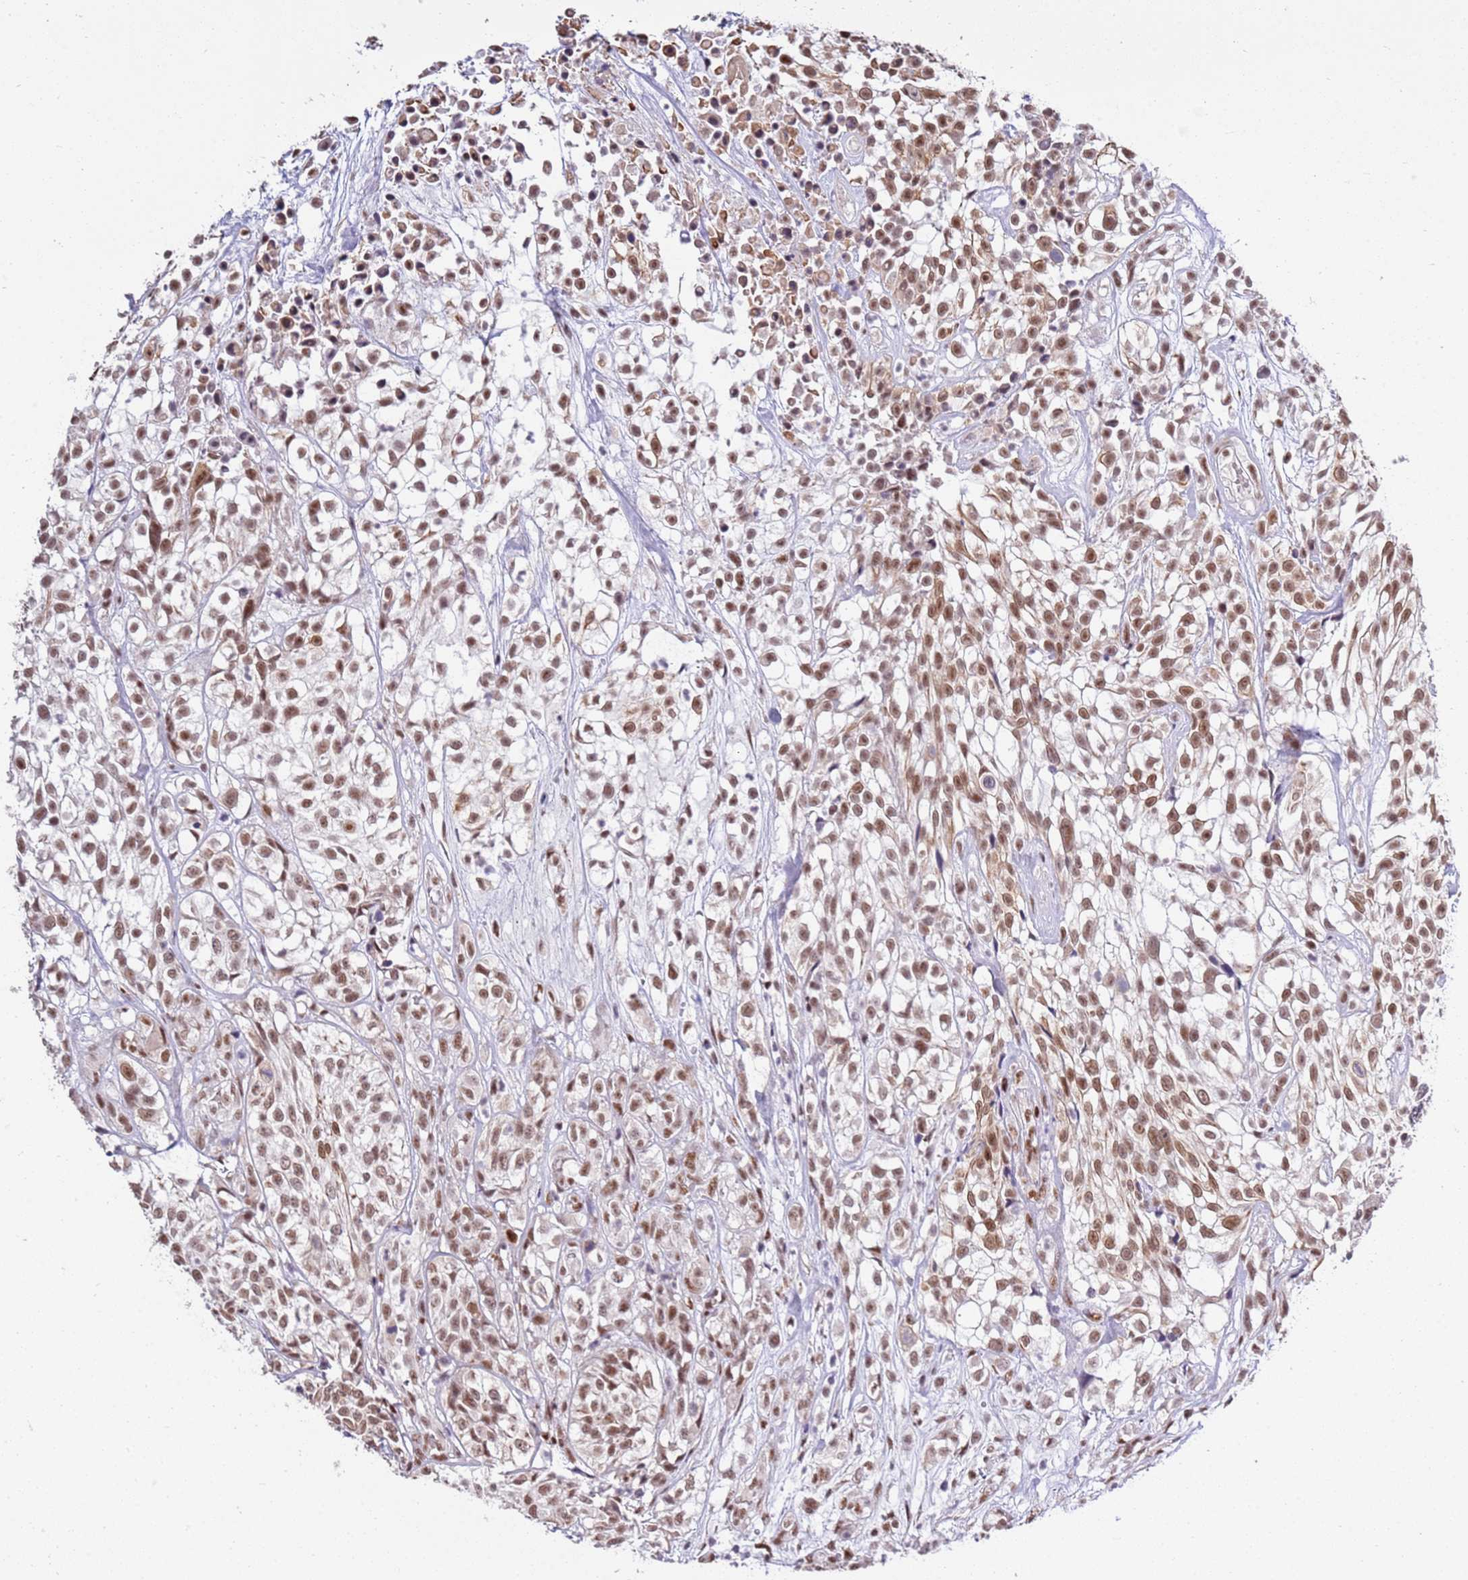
{"staining": {"intensity": "moderate", "quantity": ">75%", "location": "nuclear"}, "tissue": "urothelial cancer", "cell_type": "Tumor cells", "image_type": "cancer", "snomed": [{"axis": "morphology", "description": "Urothelial carcinoma, High grade"}, {"axis": "topography", "description": "Urinary bladder"}], "caption": "Immunohistochemical staining of urothelial cancer reveals medium levels of moderate nuclear protein expression in approximately >75% of tumor cells. Nuclei are stained in blue.", "gene": "AKAP8L", "patient": {"sex": "male", "age": 56}}